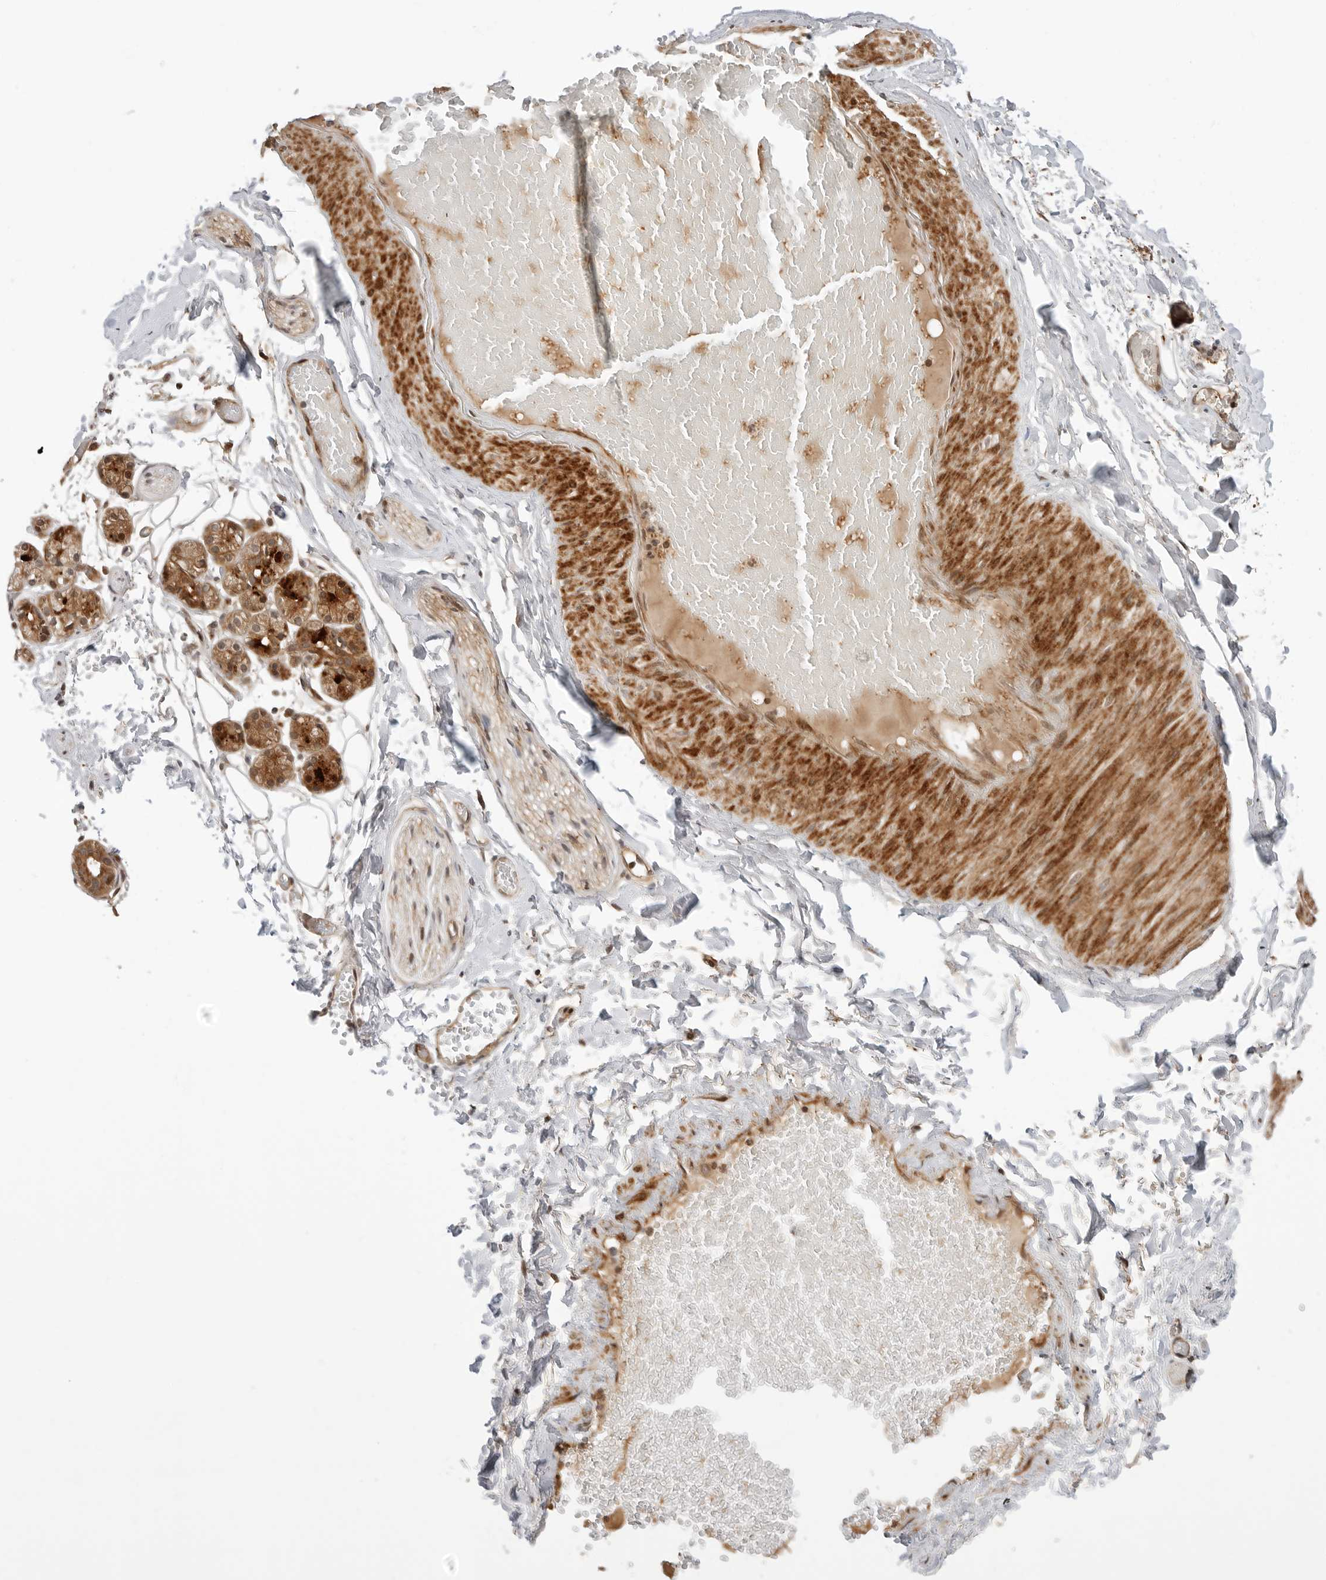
{"staining": {"intensity": "strong", "quantity": "25%-75%", "location": "cytoplasmic/membranous,nuclear"}, "tissue": "salivary gland", "cell_type": "Glandular cells", "image_type": "normal", "snomed": [{"axis": "morphology", "description": "Normal tissue, NOS"}, {"axis": "topography", "description": "Salivary gland"}], "caption": "About 25%-75% of glandular cells in benign salivary gland show strong cytoplasmic/membranous,nuclear protein expression as visualized by brown immunohistochemical staining.", "gene": "GEM", "patient": {"sex": "male", "age": 63}}